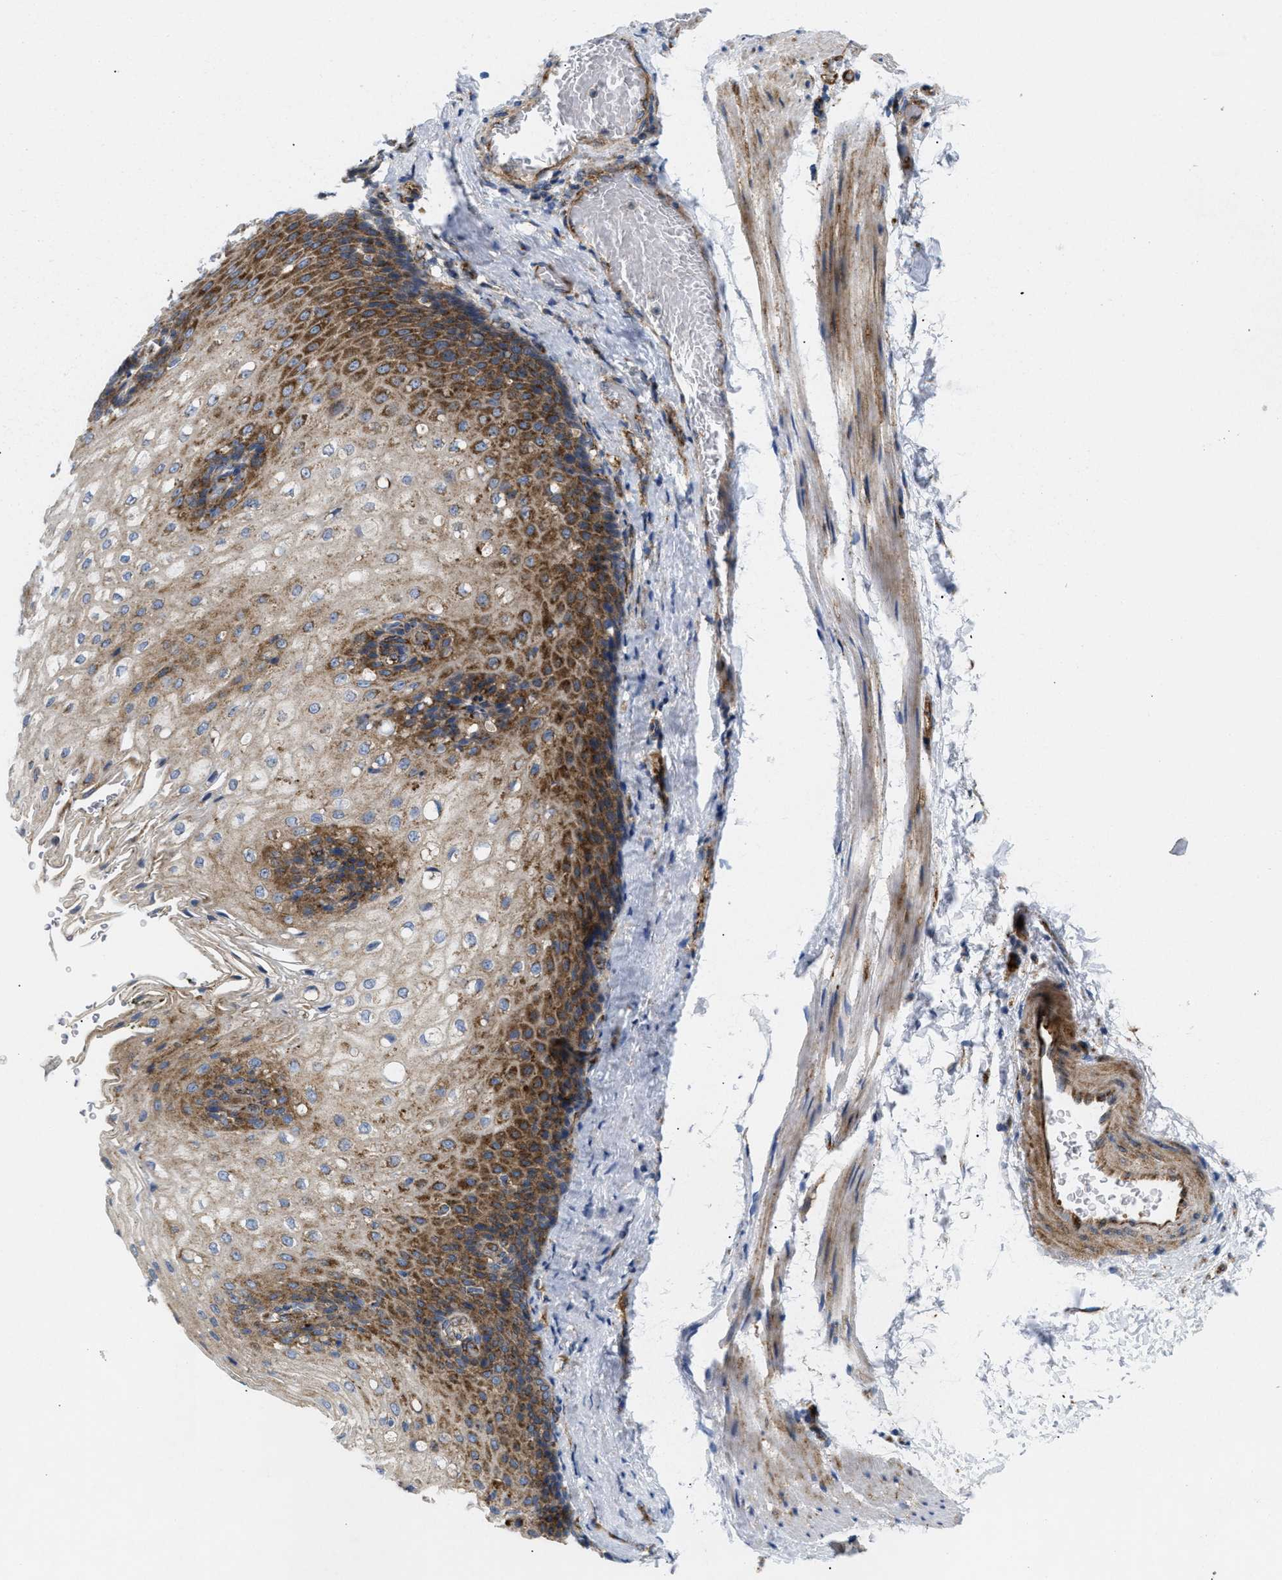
{"staining": {"intensity": "moderate", "quantity": "25%-75%", "location": "cytoplasmic/membranous"}, "tissue": "esophagus", "cell_type": "Squamous epithelial cells", "image_type": "normal", "snomed": [{"axis": "morphology", "description": "Normal tissue, NOS"}, {"axis": "topography", "description": "Esophagus"}], "caption": "IHC (DAB (3,3'-diaminobenzidine)) staining of normal human esophagus displays moderate cytoplasmic/membranous protein expression in about 25%-75% of squamous epithelial cells.", "gene": "DCTN4", "patient": {"sex": "male", "age": 48}}